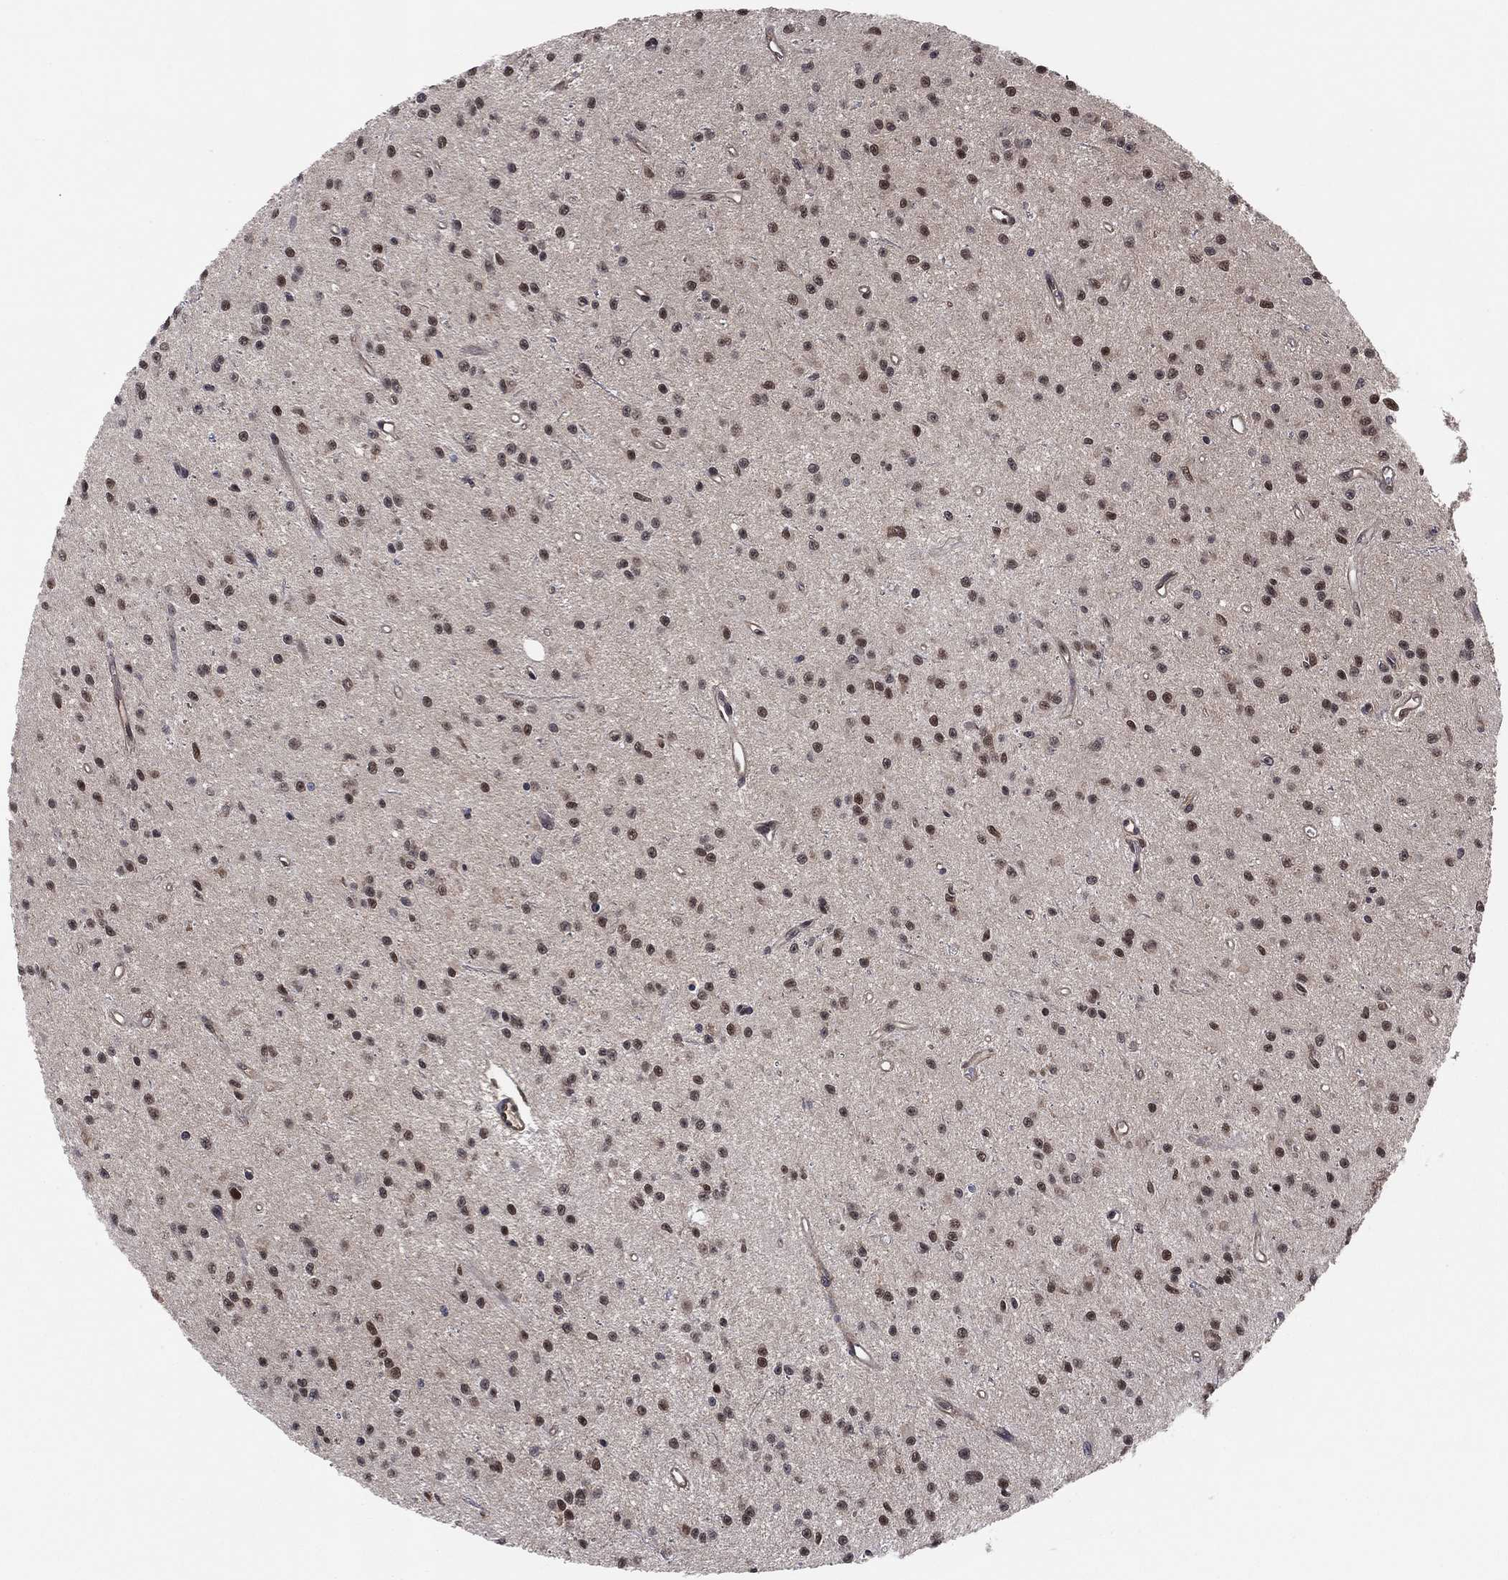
{"staining": {"intensity": "moderate", "quantity": "25%-75%", "location": "nuclear"}, "tissue": "glioma", "cell_type": "Tumor cells", "image_type": "cancer", "snomed": [{"axis": "morphology", "description": "Glioma, malignant, Low grade"}, {"axis": "topography", "description": "Brain"}], "caption": "An immunohistochemistry (IHC) micrograph of tumor tissue is shown. Protein staining in brown highlights moderate nuclear positivity in glioma within tumor cells.", "gene": "PSMA1", "patient": {"sex": "female", "age": 45}}